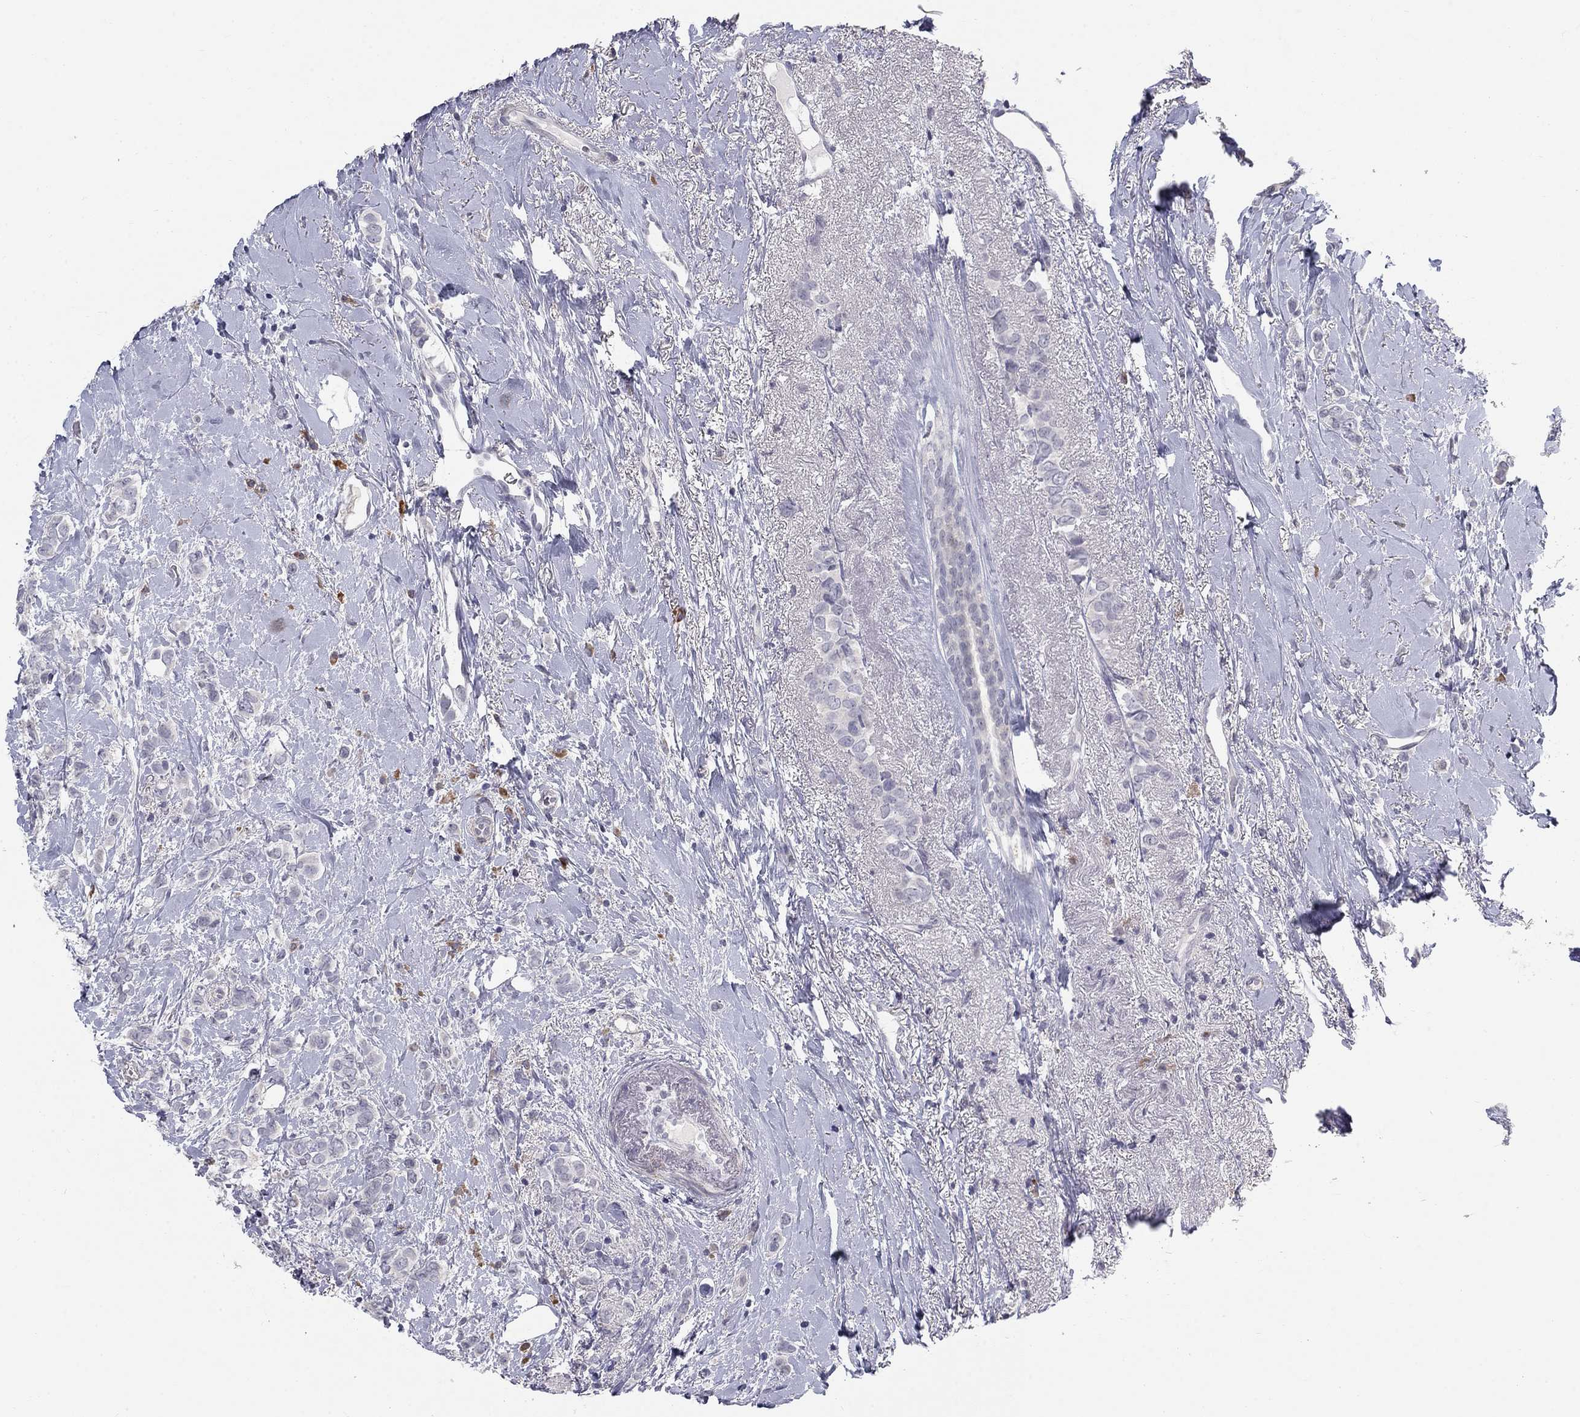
{"staining": {"intensity": "negative", "quantity": "none", "location": "none"}, "tissue": "breast cancer", "cell_type": "Tumor cells", "image_type": "cancer", "snomed": [{"axis": "morphology", "description": "Lobular carcinoma"}, {"axis": "topography", "description": "Breast"}], "caption": "High power microscopy micrograph of an IHC histopathology image of breast lobular carcinoma, revealing no significant staining in tumor cells.", "gene": "NTRK2", "patient": {"sex": "female", "age": 66}}